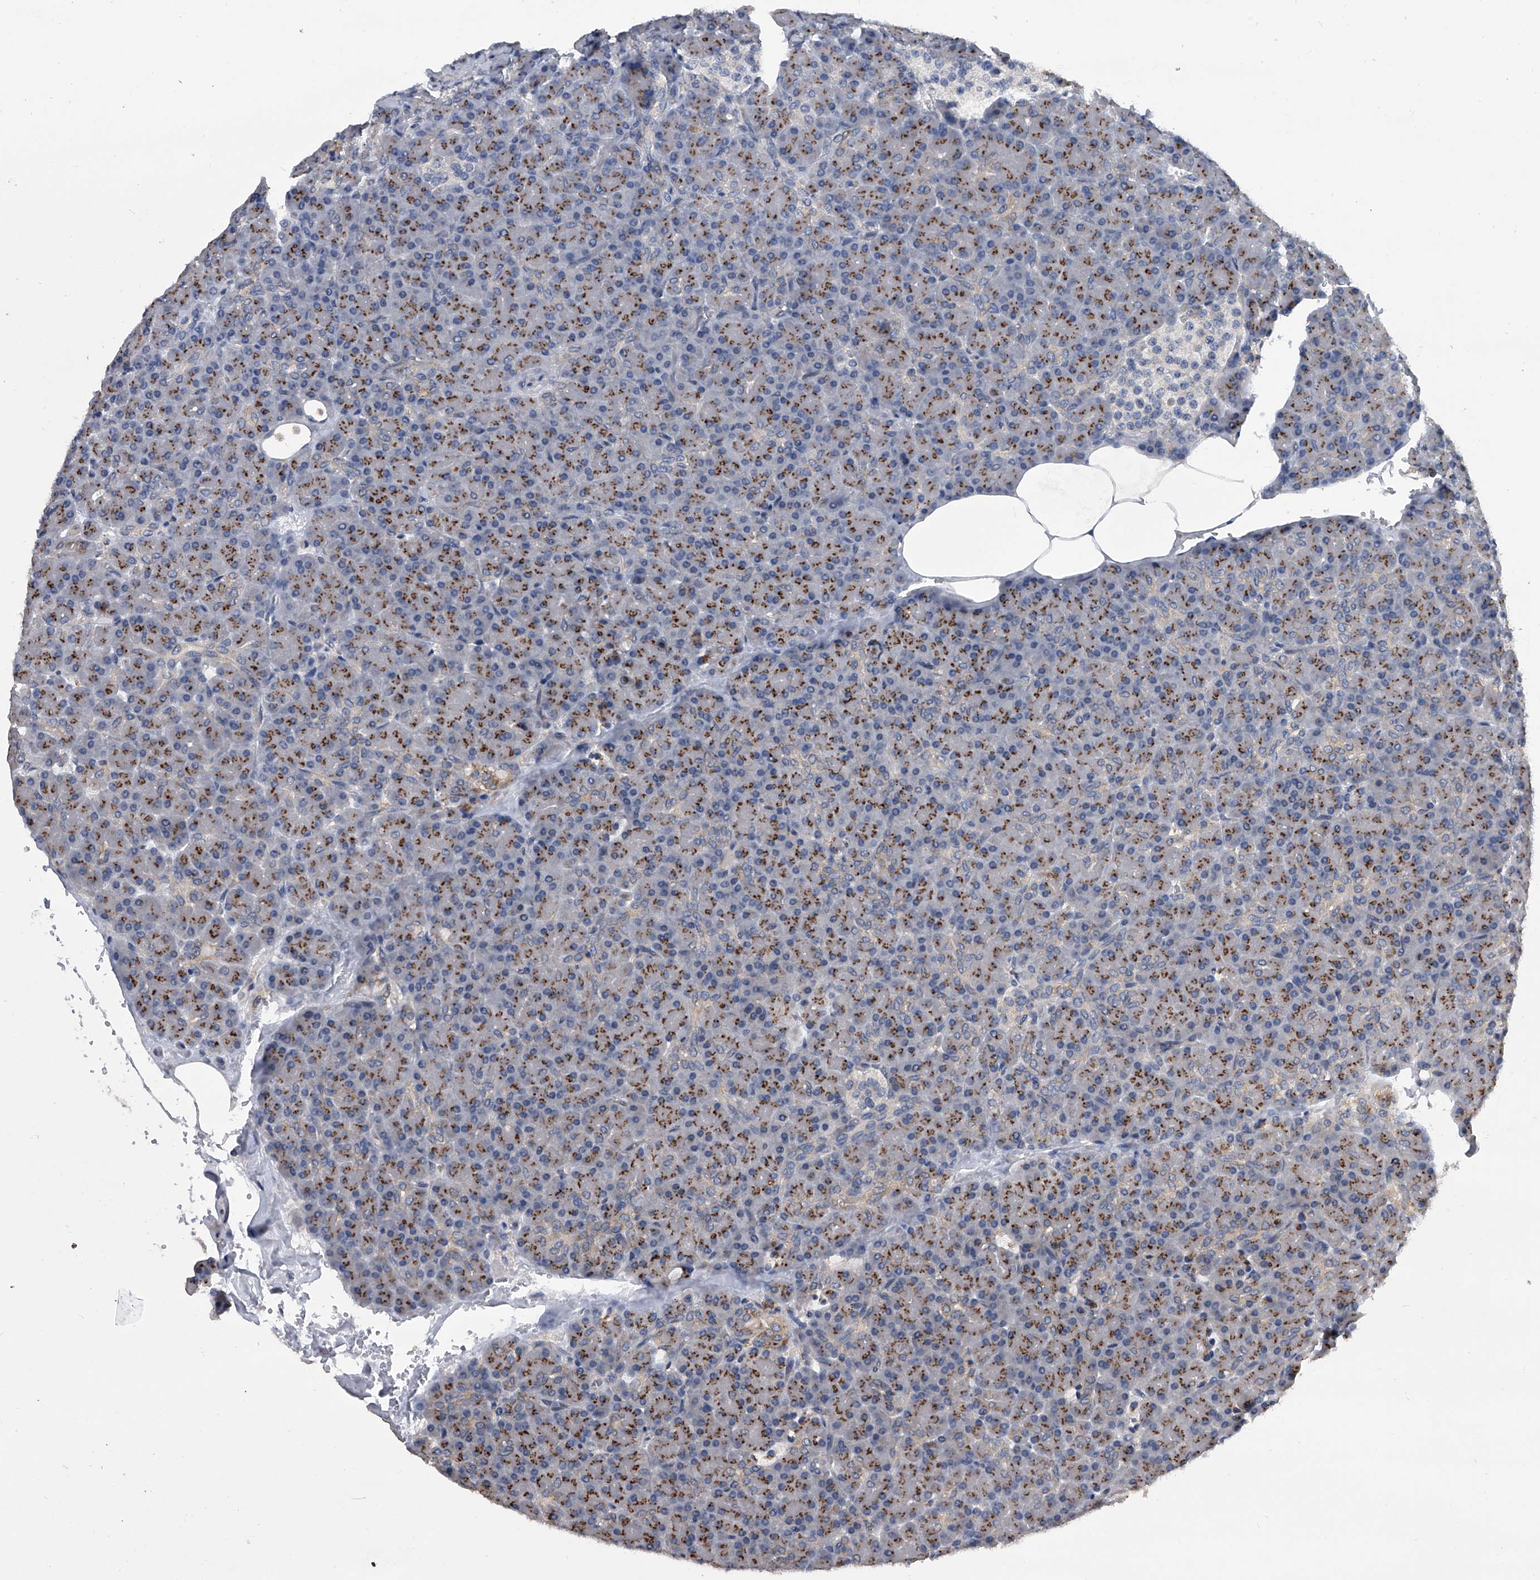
{"staining": {"intensity": "moderate", "quantity": ">75%", "location": "cytoplasmic/membranous"}, "tissue": "pancreas", "cell_type": "Exocrine glandular cells", "image_type": "normal", "snomed": [{"axis": "morphology", "description": "Normal tissue, NOS"}, {"axis": "topography", "description": "Pancreas"}], "caption": "High-power microscopy captured an immunohistochemistry micrograph of normal pancreas, revealing moderate cytoplasmic/membranous positivity in about >75% of exocrine glandular cells. (IHC, brightfield microscopy, high magnification).", "gene": "MAP4K3", "patient": {"sex": "female", "age": 43}}